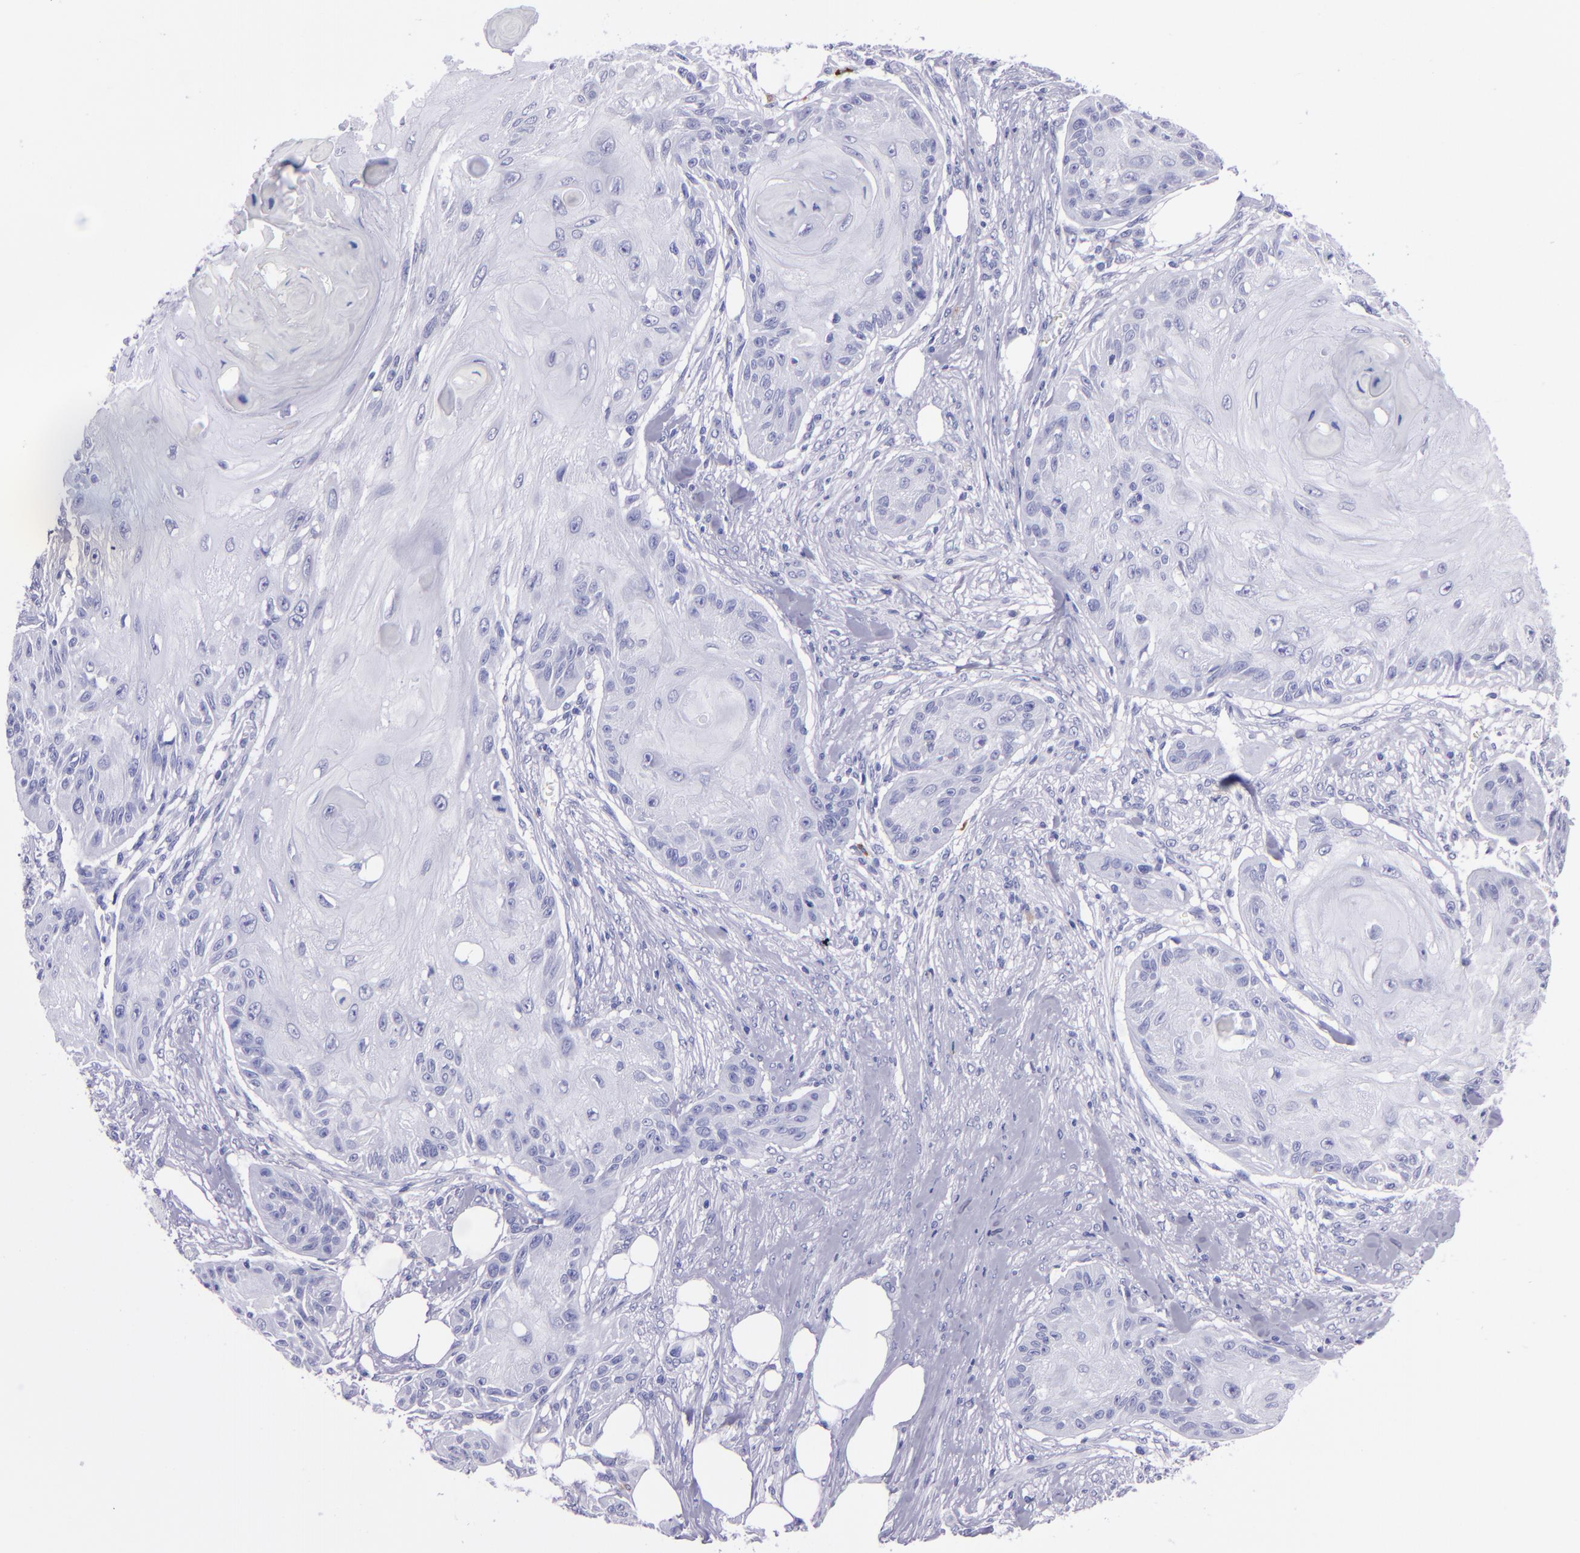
{"staining": {"intensity": "negative", "quantity": "none", "location": "none"}, "tissue": "skin cancer", "cell_type": "Tumor cells", "image_type": "cancer", "snomed": [{"axis": "morphology", "description": "Squamous cell carcinoma, NOS"}, {"axis": "topography", "description": "Skin"}], "caption": "This is an IHC histopathology image of squamous cell carcinoma (skin). There is no expression in tumor cells.", "gene": "CR1", "patient": {"sex": "female", "age": 88}}